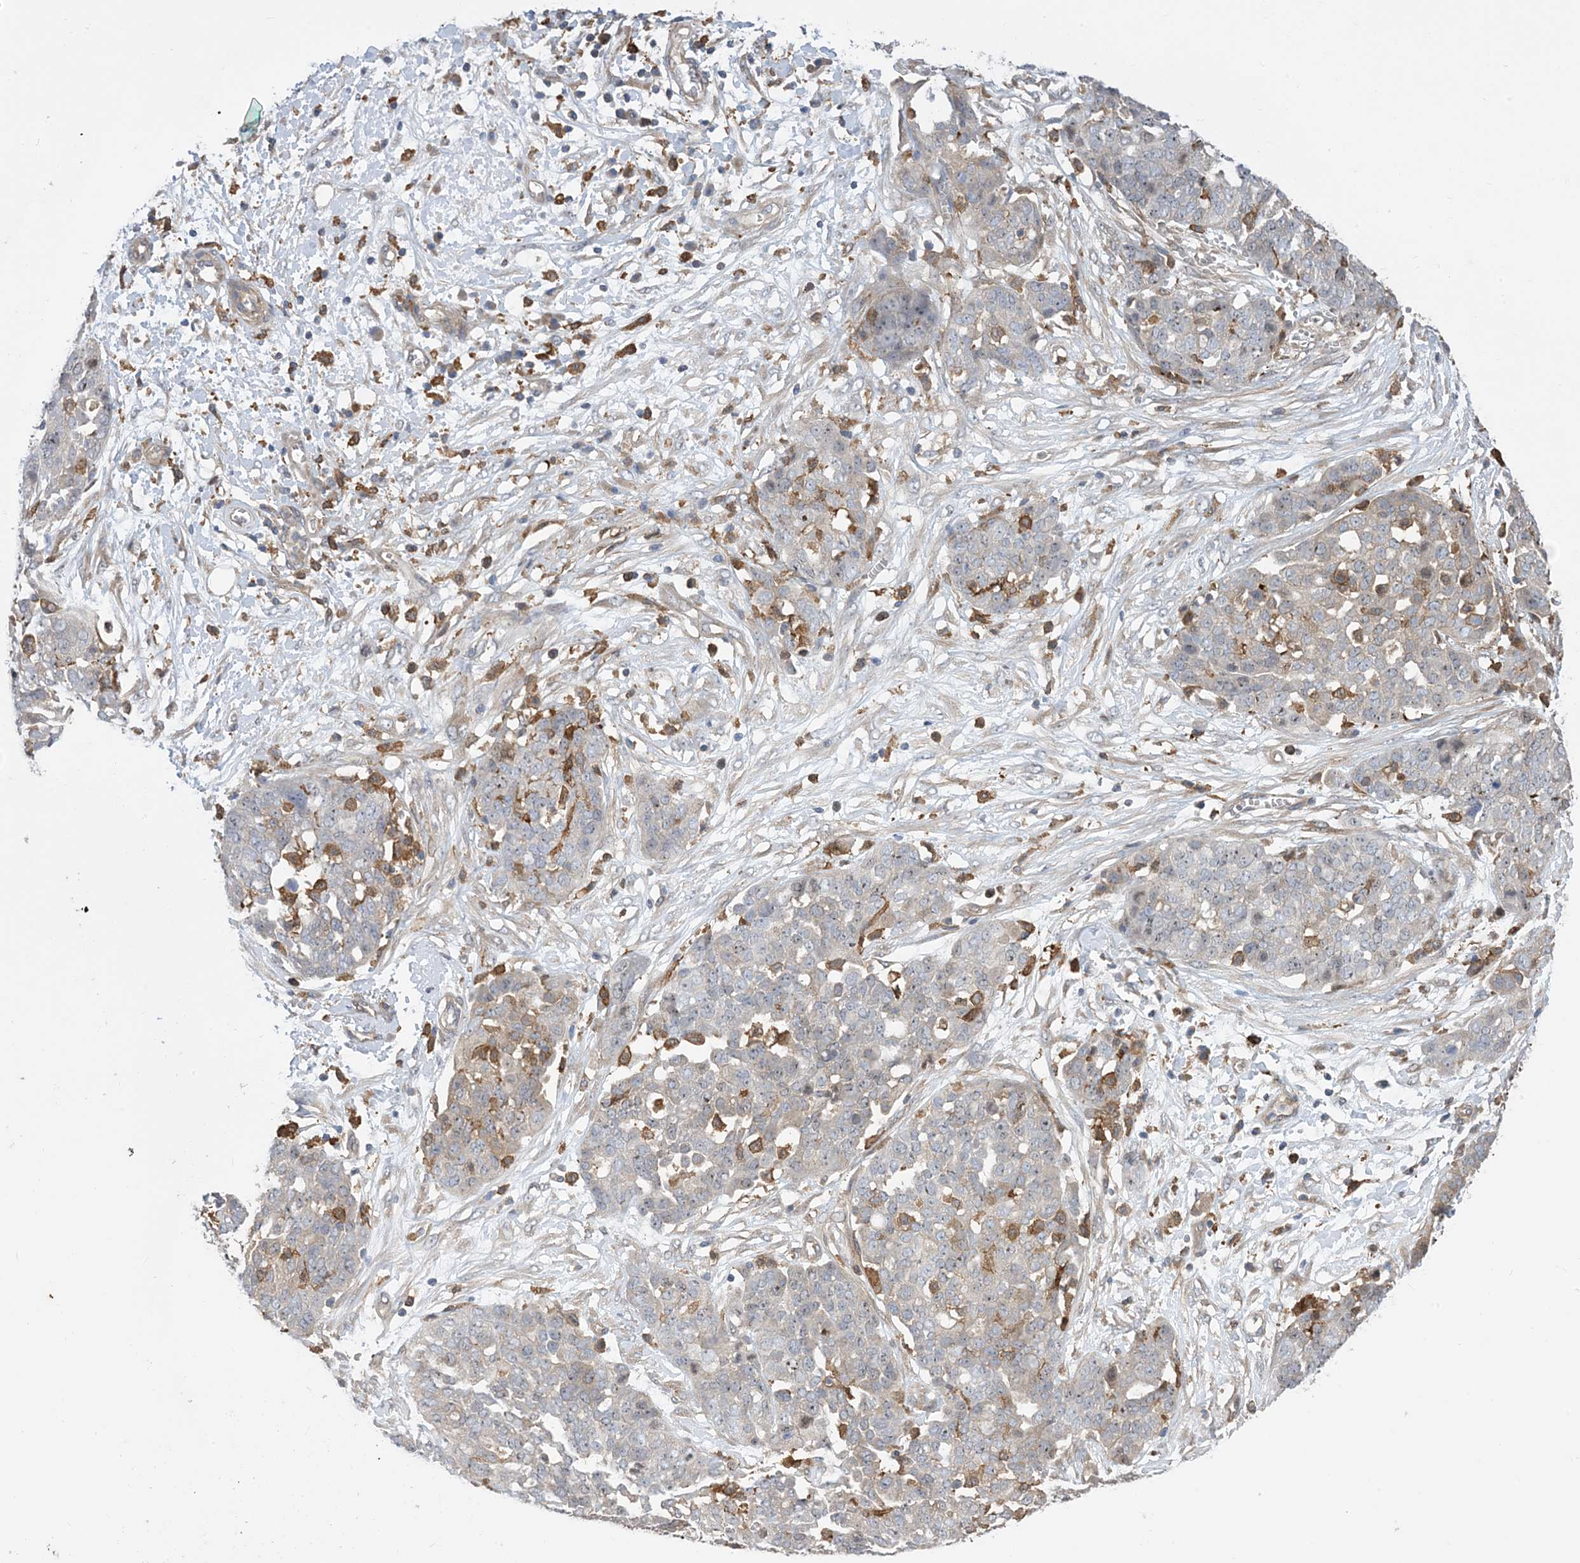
{"staining": {"intensity": "negative", "quantity": "none", "location": "none"}, "tissue": "ovarian cancer", "cell_type": "Tumor cells", "image_type": "cancer", "snomed": [{"axis": "morphology", "description": "Cystadenocarcinoma, serous, NOS"}, {"axis": "topography", "description": "Soft tissue"}, {"axis": "topography", "description": "Ovary"}], "caption": "IHC histopathology image of neoplastic tissue: ovarian cancer stained with DAB (3,3'-diaminobenzidine) shows no significant protein positivity in tumor cells. (DAB immunohistochemistry (IHC) visualized using brightfield microscopy, high magnification).", "gene": "HS1BP3", "patient": {"sex": "female", "age": 57}}